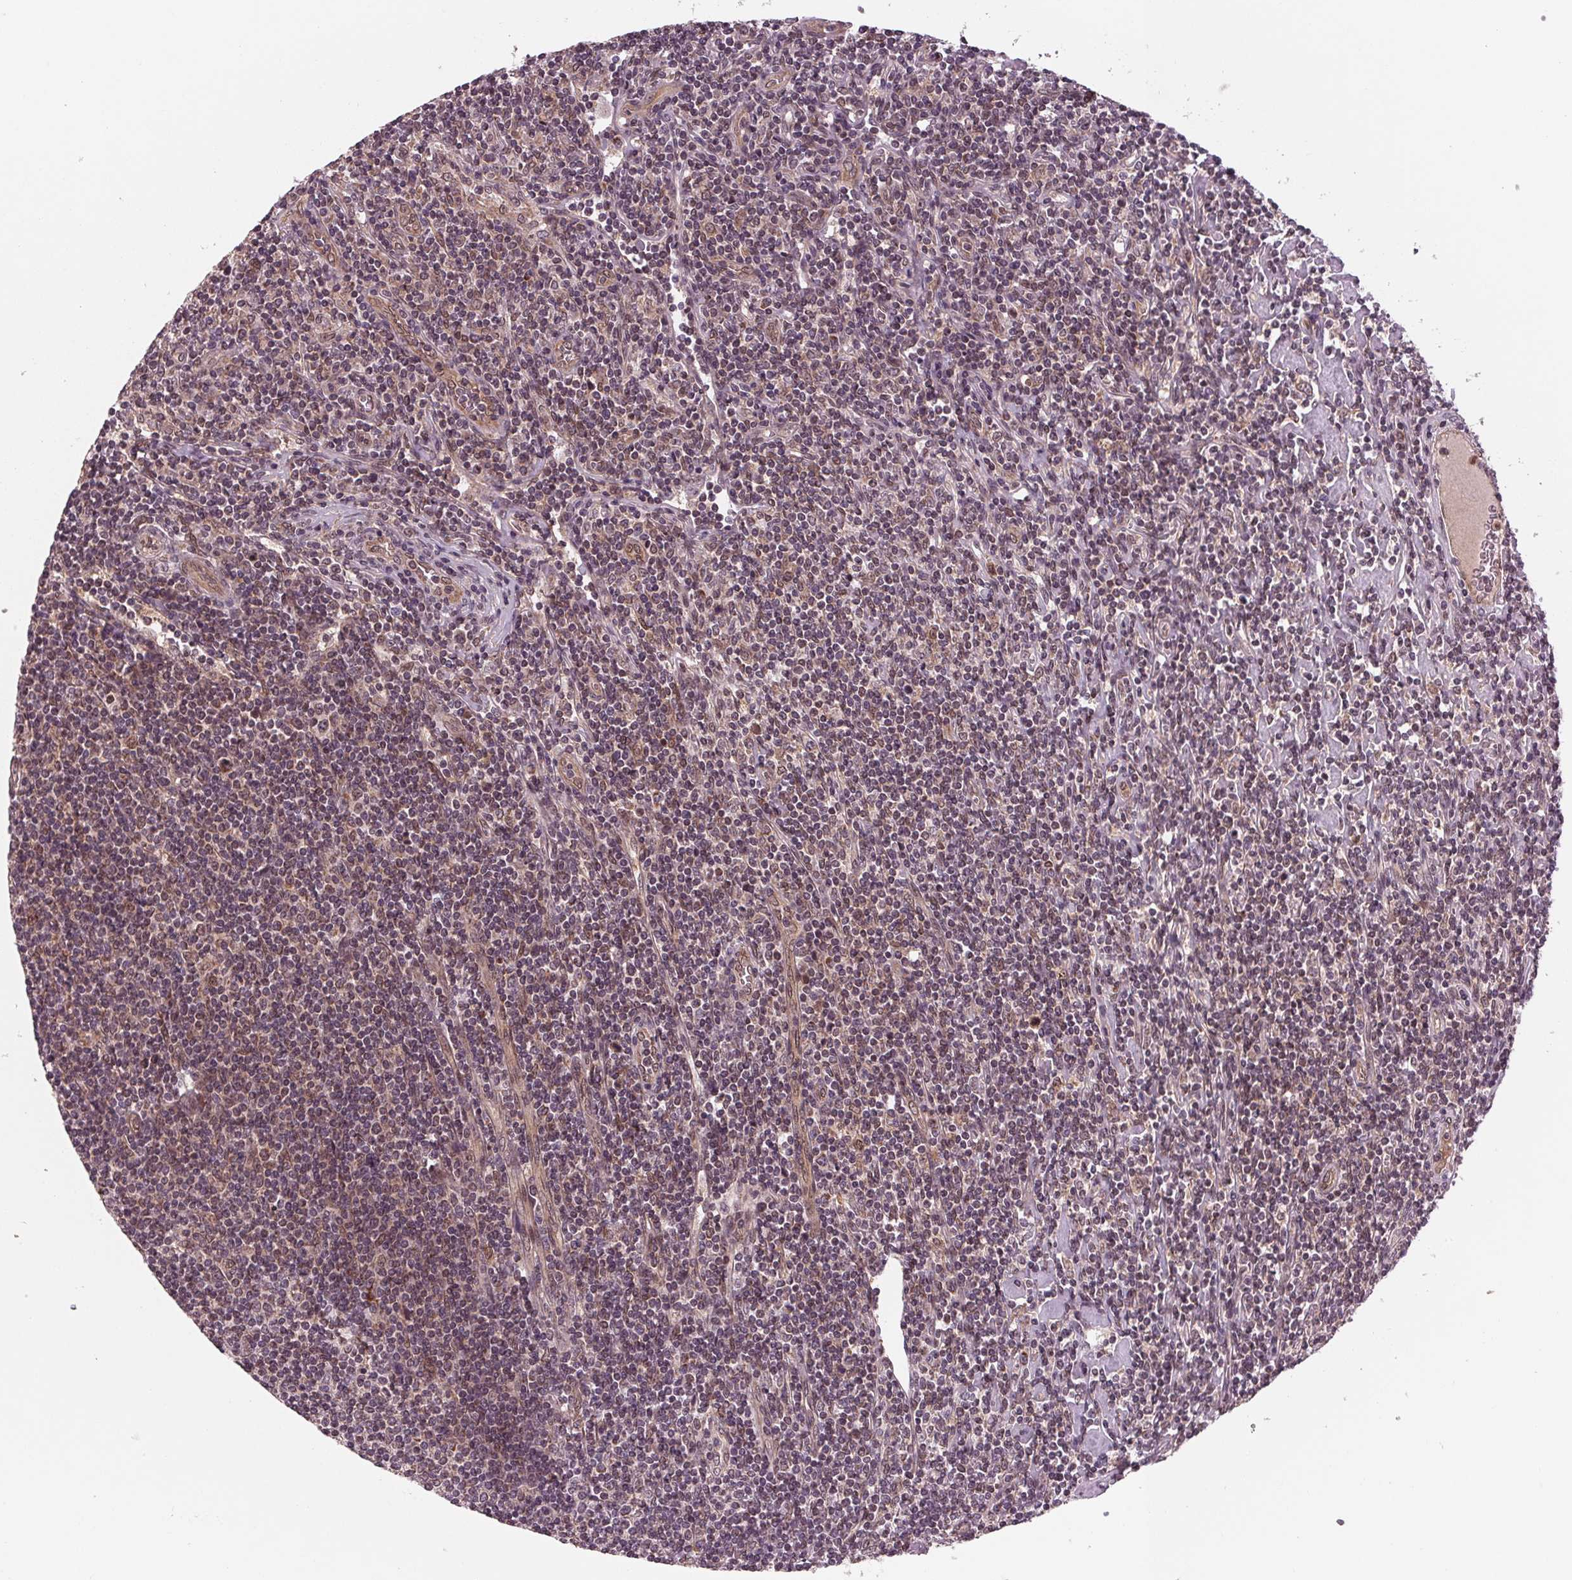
{"staining": {"intensity": "moderate", "quantity": "<25%", "location": "cytoplasmic/membranous"}, "tissue": "lymphoma", "cell_type": "Tumor cells", "image_type": "cancer", "snomed": [{"axis": "morphology", "description": "Hodgkin's disease, NOS"}, {"axis": "topography", "description": "Lymph node"}], "caption": "Protein expression analysis of human Hodgkin's disease reveals moderate cytoplasmic/membranous staining in approximately <25% of tumor cells. (IHC, brightfield microscopy, high magnification).", "gene": "STAT3", "patient": {"sex": "male", "age": 40}}